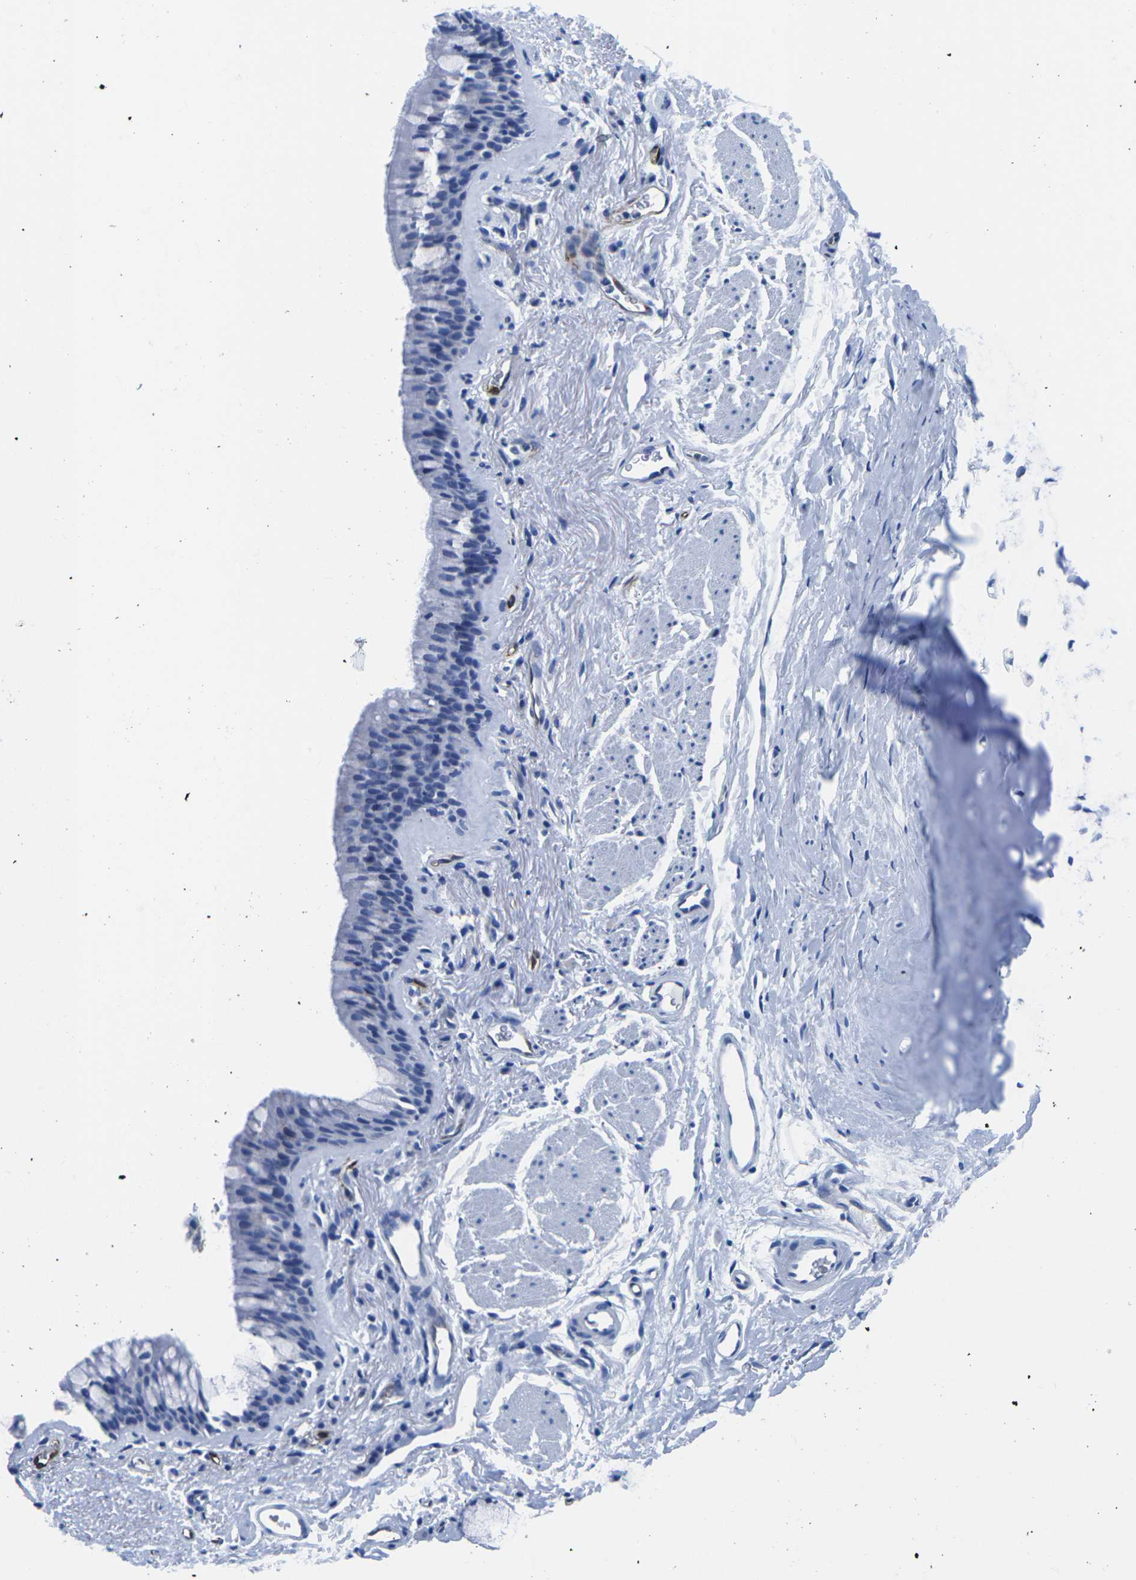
{"staining": {"intensity": "negative", "quantity": "none", "location": "none"}, "tissue": "adipose tissue", "cell_type": "Adipocytes", "image_type": "normal", "snomed": [{"axis": "morphology", "description": "Normal tissue, NOS"}, {"axis": "topography", "description": "Cartilage tissue"}, {"axis": "topography", "description": "Bronchus"}], "caption": "The photomicrograph demonstrates no significant staining in adipocytes of adipose tissue. Brightfield microscopy of immunohistochemistry (IHC) stained with DAB (brown) and hematoxylin (blue), captured at high magnification.", "gene": "CYP1A2", "patient": {"sex": "female", "age": 53}}